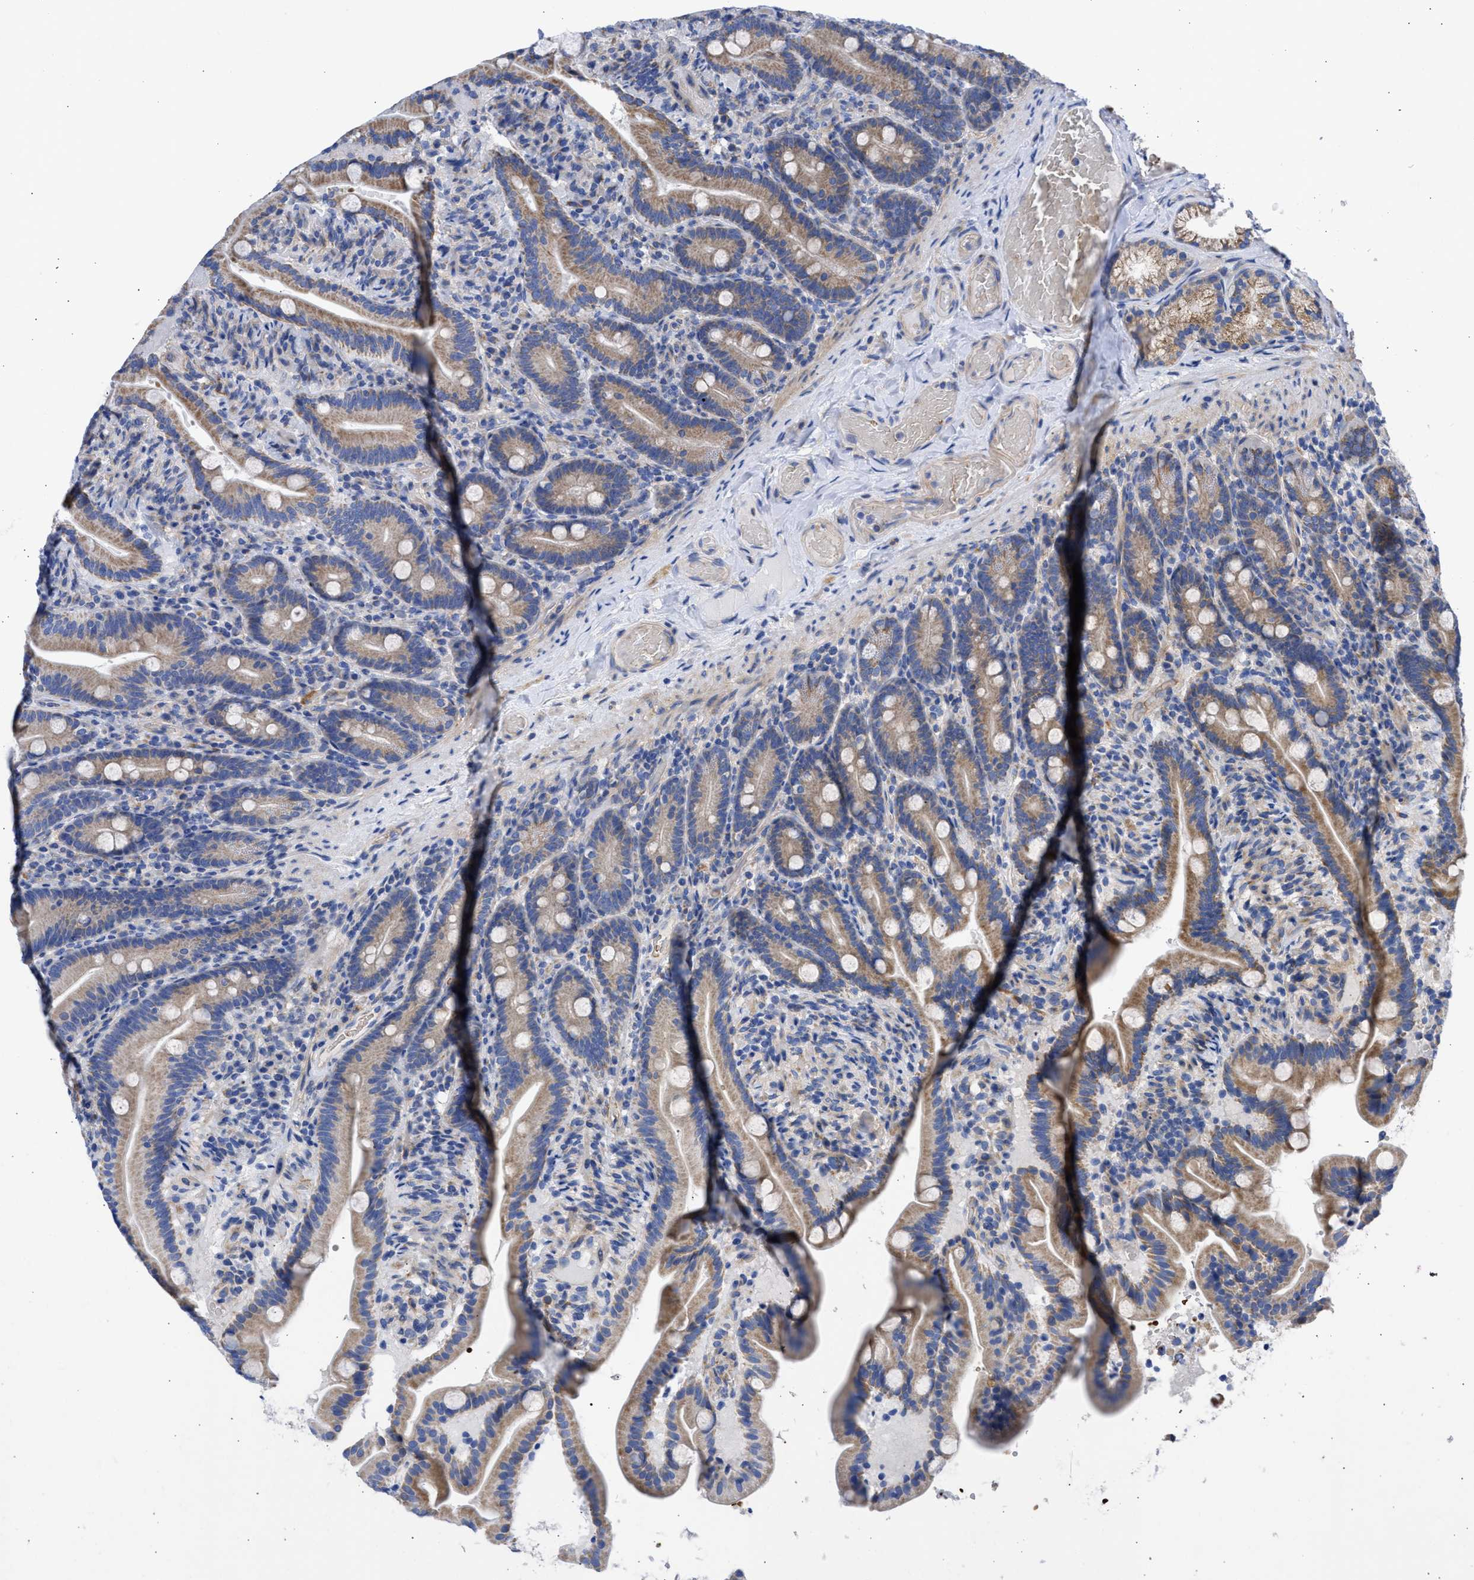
{"staining": {"intensity": "moderate", "quantity": "25%-75%", "location": "cytoplasmic/membranous"}, "tissue": "duodenum", "cell_type": "Glandular cells", "image_type": "normal", "snomed": [{"axis": "morphology", "description": "Normal tissue, NOS"}, {"axis": "topography", "description": "Duodenum"}], "caption": "Immunohistochemistry (IHC) micrograph of unremarkable duodenum: duodenum stained using immunohistochemistry (IHC) reveals medium levels of moderate protein expression localized specifically in the cytoplasmic/membranous of glandular cells, appearing as a cytoplasmic/membranous brown color.", "gene": "BTG3", "patient": {"sex": "male", "age": 54}}